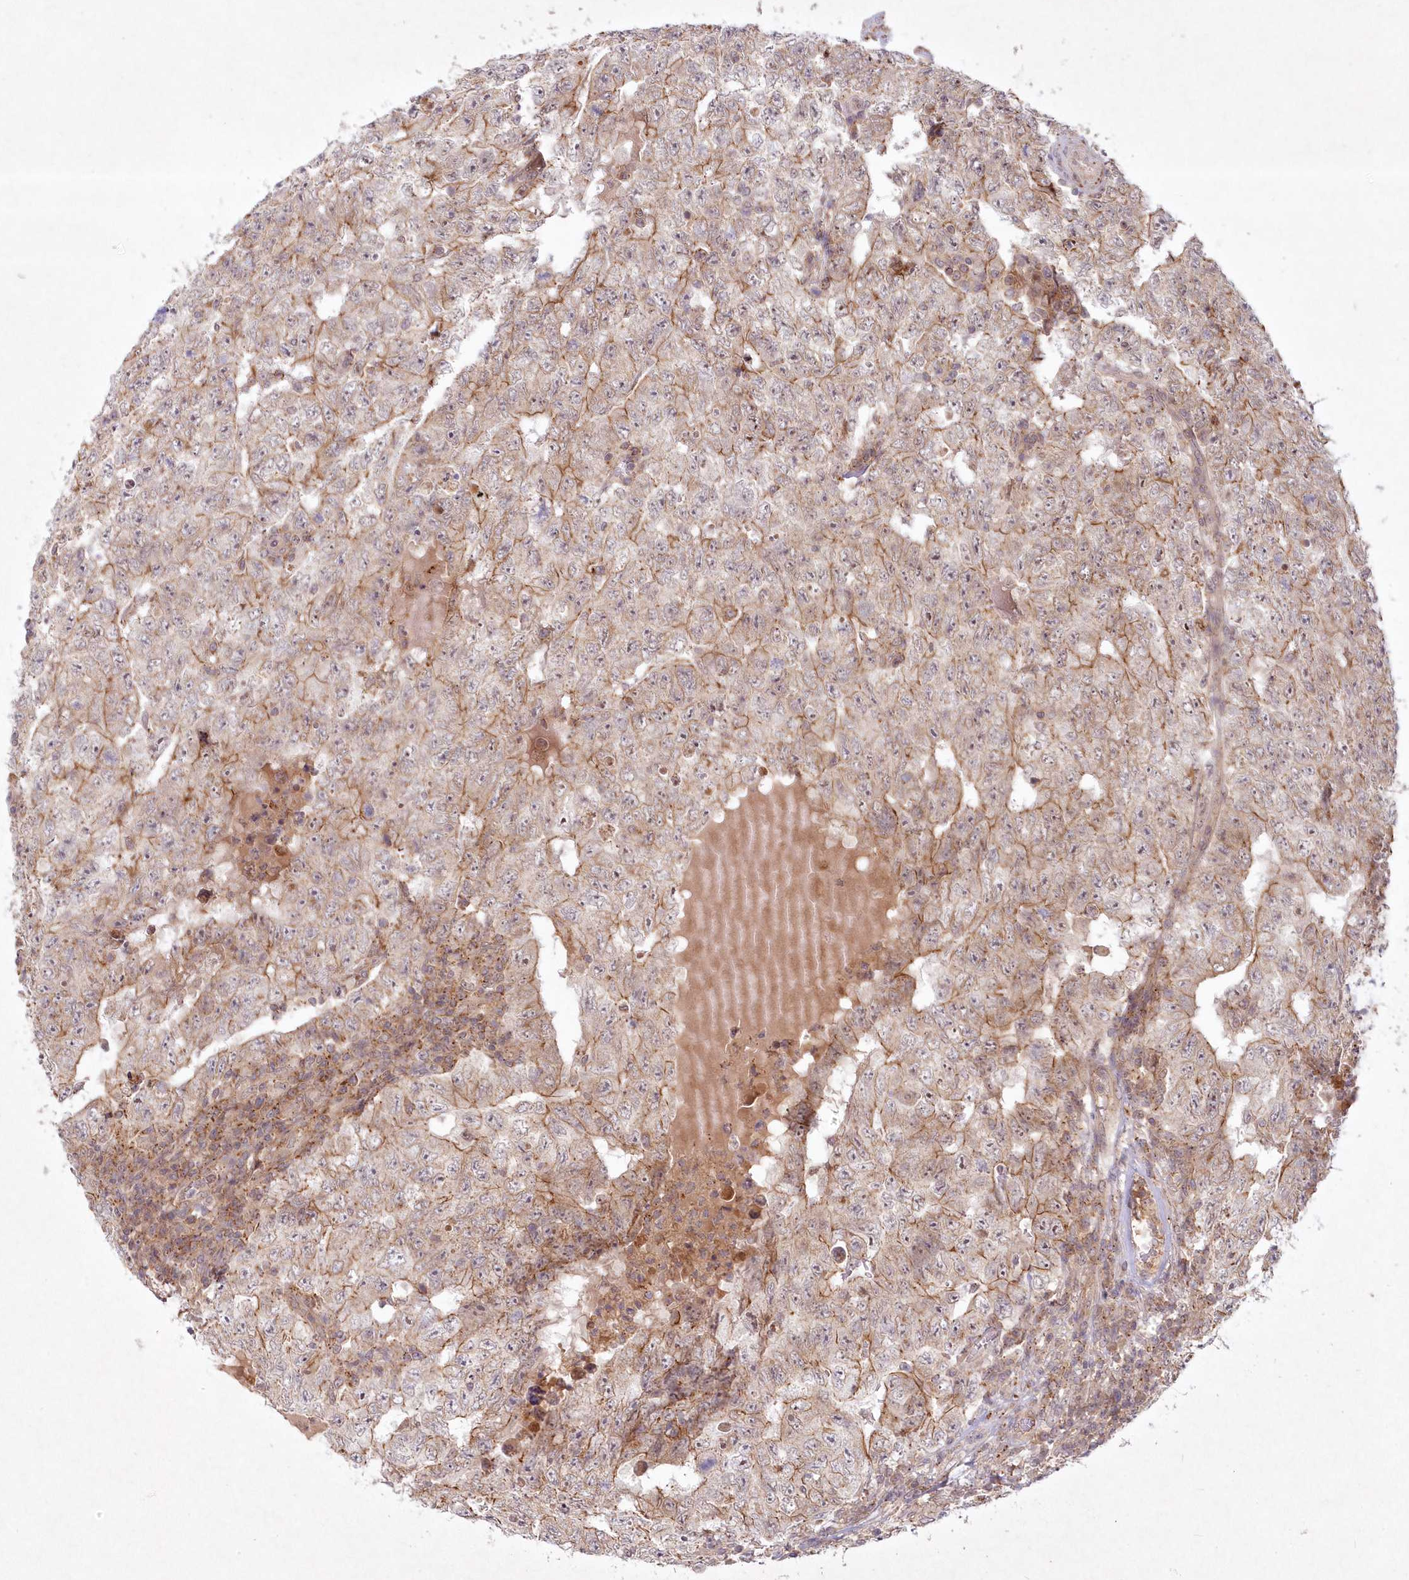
{"staining": {"intensity": "moderate", "quantity": "<25%", "location": "cytoplasmic/membranous"}, "tissue": "testis cancer", "cell_type": "Tumor cells", "image_type": "cancer", "snomed": [{"axis": "morphology", "description": "Carcinoma, Embryonal, NOS"}, {"axis": "topography", "description": "Testis"}], "caption": "Protein staining of testis embryonal carcinoma tissue exhibits moderate cytoplasmic/membranous positivity in about <25% of tumor cells. The staining was performed using DAB to visualize the protein expression in brown, while the nuclei were stained in blue with hematoxylin (Magnification: 20x).", "gene": "TOGARAM2", "patient": {"sex": "male", "age": 26}}